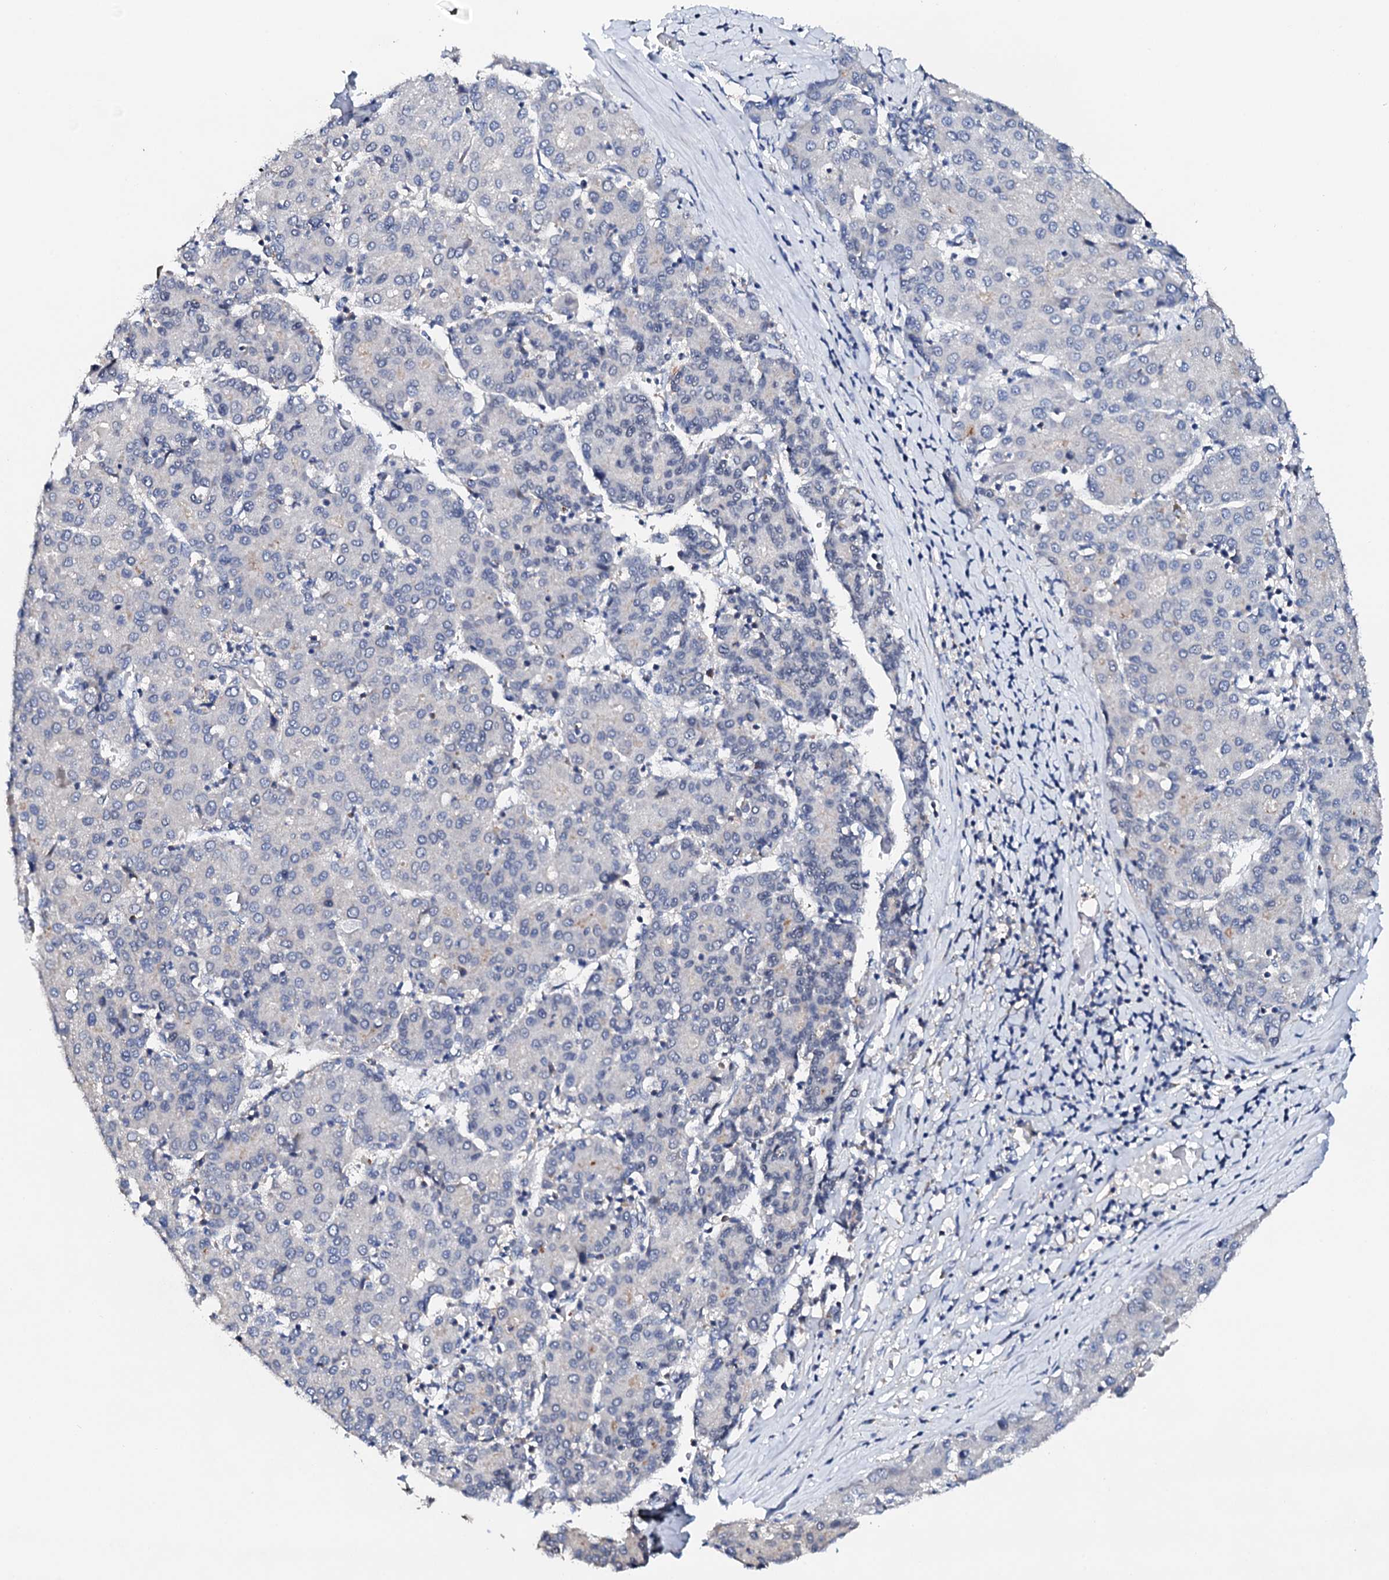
{"staining": {"intensity": "negative", "quantity": "none", "location": "none"}, "tissue": "liver cancer", "cell_type": "Tumor cells", "image_type": "cancer", "snomed": [{"axis": "morphology", "description": "Carcinoma, Hepatocellular, NOS"}, {"axis": "topography", "description": "Liver"}], "caption": "DAB immunohistochemical staining of liver cancer demonstrates no significant positivity in tumor cells.", "gene": "NUP58", "patient": {"sex": "male", "age": 65}}